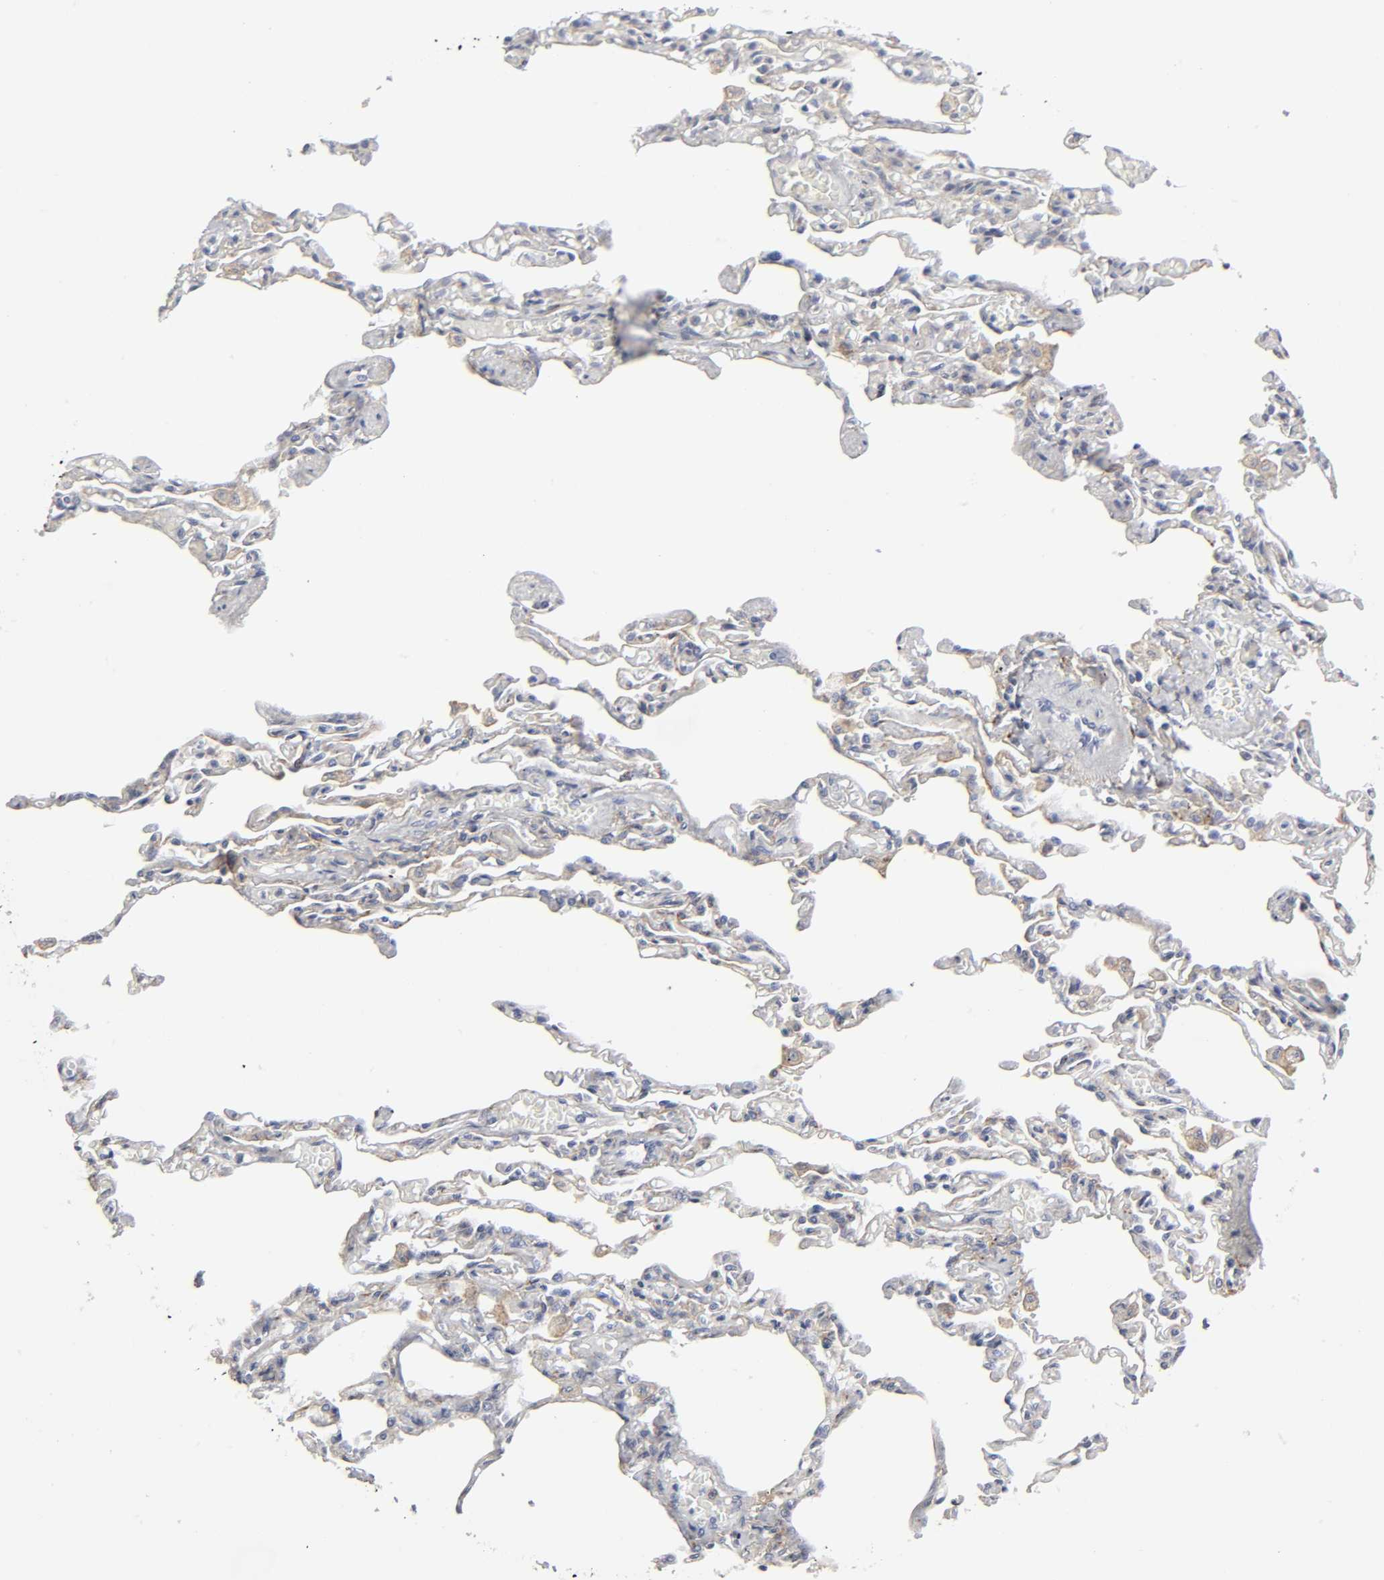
{"staining": {"intensity": "weak", "quantity": "<25%", "location": "cytoplasmic/membranous"}, "tissue": "lung", "cell_type": "Alveolar cells", "image_type": "normal", "snomed": [{"axis": "morphology", "description": "Normal tissue, NOS"}, {"axis": "topography", "description": "Lung"}], "caption": "An image of lung stained for a protein displays no brown staining in alveolar cells.", "gene": "LRP1", "patient": {"sex": "male", "age": 21}}